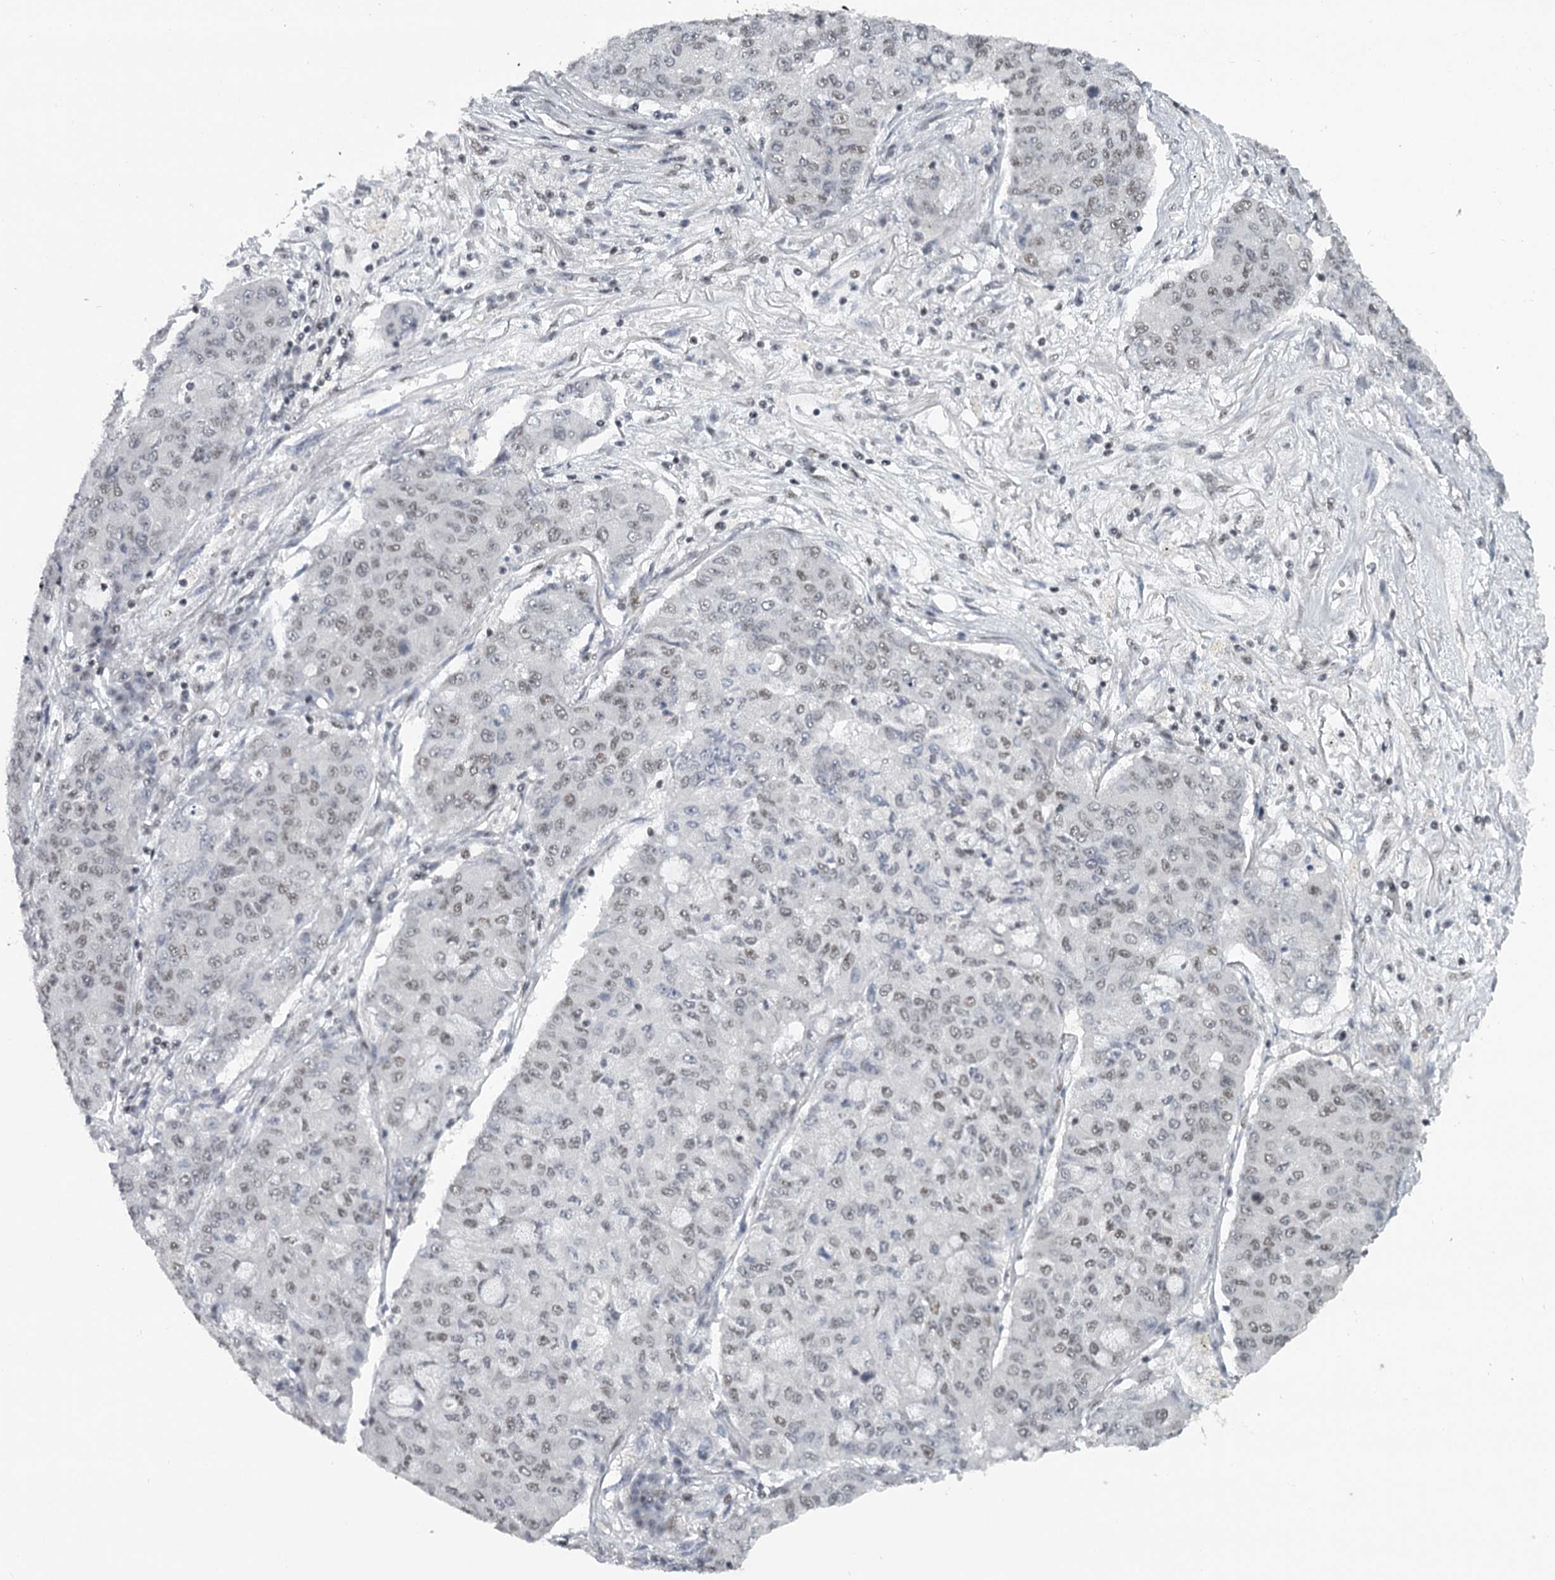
{"staining": {"intensity": "weak", "quantity": ">75%", "location": "nuclear"}, "tissue": "lung cancer", "cell_type": "Tumor cells", "image_type": "cancer", "snomed": [{"axis": "morphology", "description": "Squamous cell carcinoma, NOS"}, {"axis": "topography", "description": "Lung"}], "caption": "Protein analysis of squamous cell carcinoma (lung) tissue reveals weak nuclear expression in approximately >75% of tumor cells.", "gene": "FAM13C", "patient": {"sex": "male", "age": 74}}